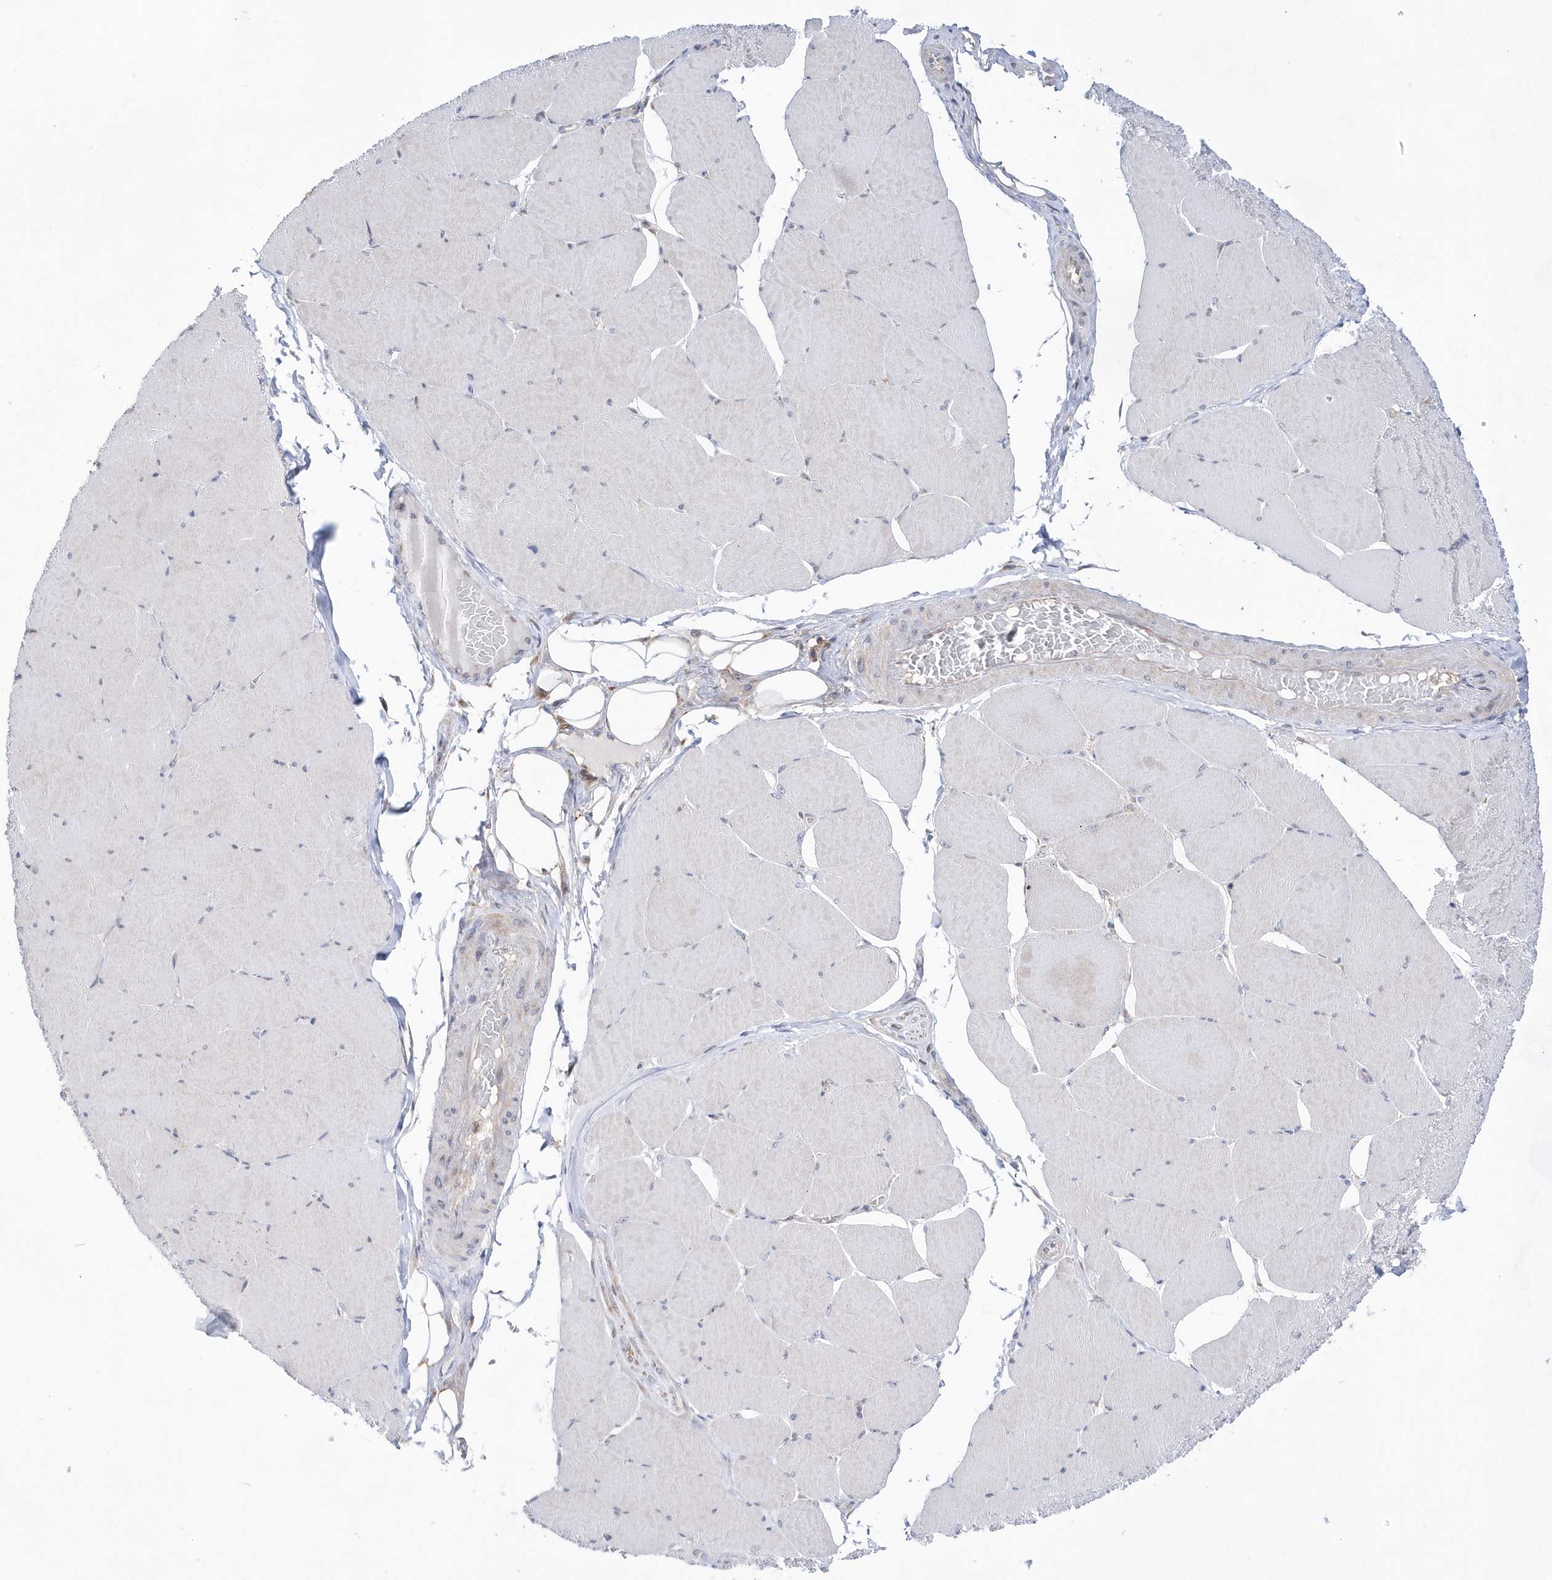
{"staining": {"intensity": "negative", "quantity": "none", "location": "none"}, "tissue": "skeletal muscle", "cell_type": "Myocytes", "image_type": "normal", "snomed": [{"axis": "morphology", "description": "Normal tissue, NOS"}, {"axis": "topography", "description": "Skeletal muscle"}, {"axis": "topography", "description": "Head-Neck"}], "caption": "High magnification brightfield microscopy of unremarkable skeletal muscle stained with DAB (brown) and counterstained with hematoxylin (blue): myocytes show no significant staining. (DAB immunohistochemistry (IHC), high magnification).", "gene": "BDH2", "patient": {"sex": "male", "age": 66}}